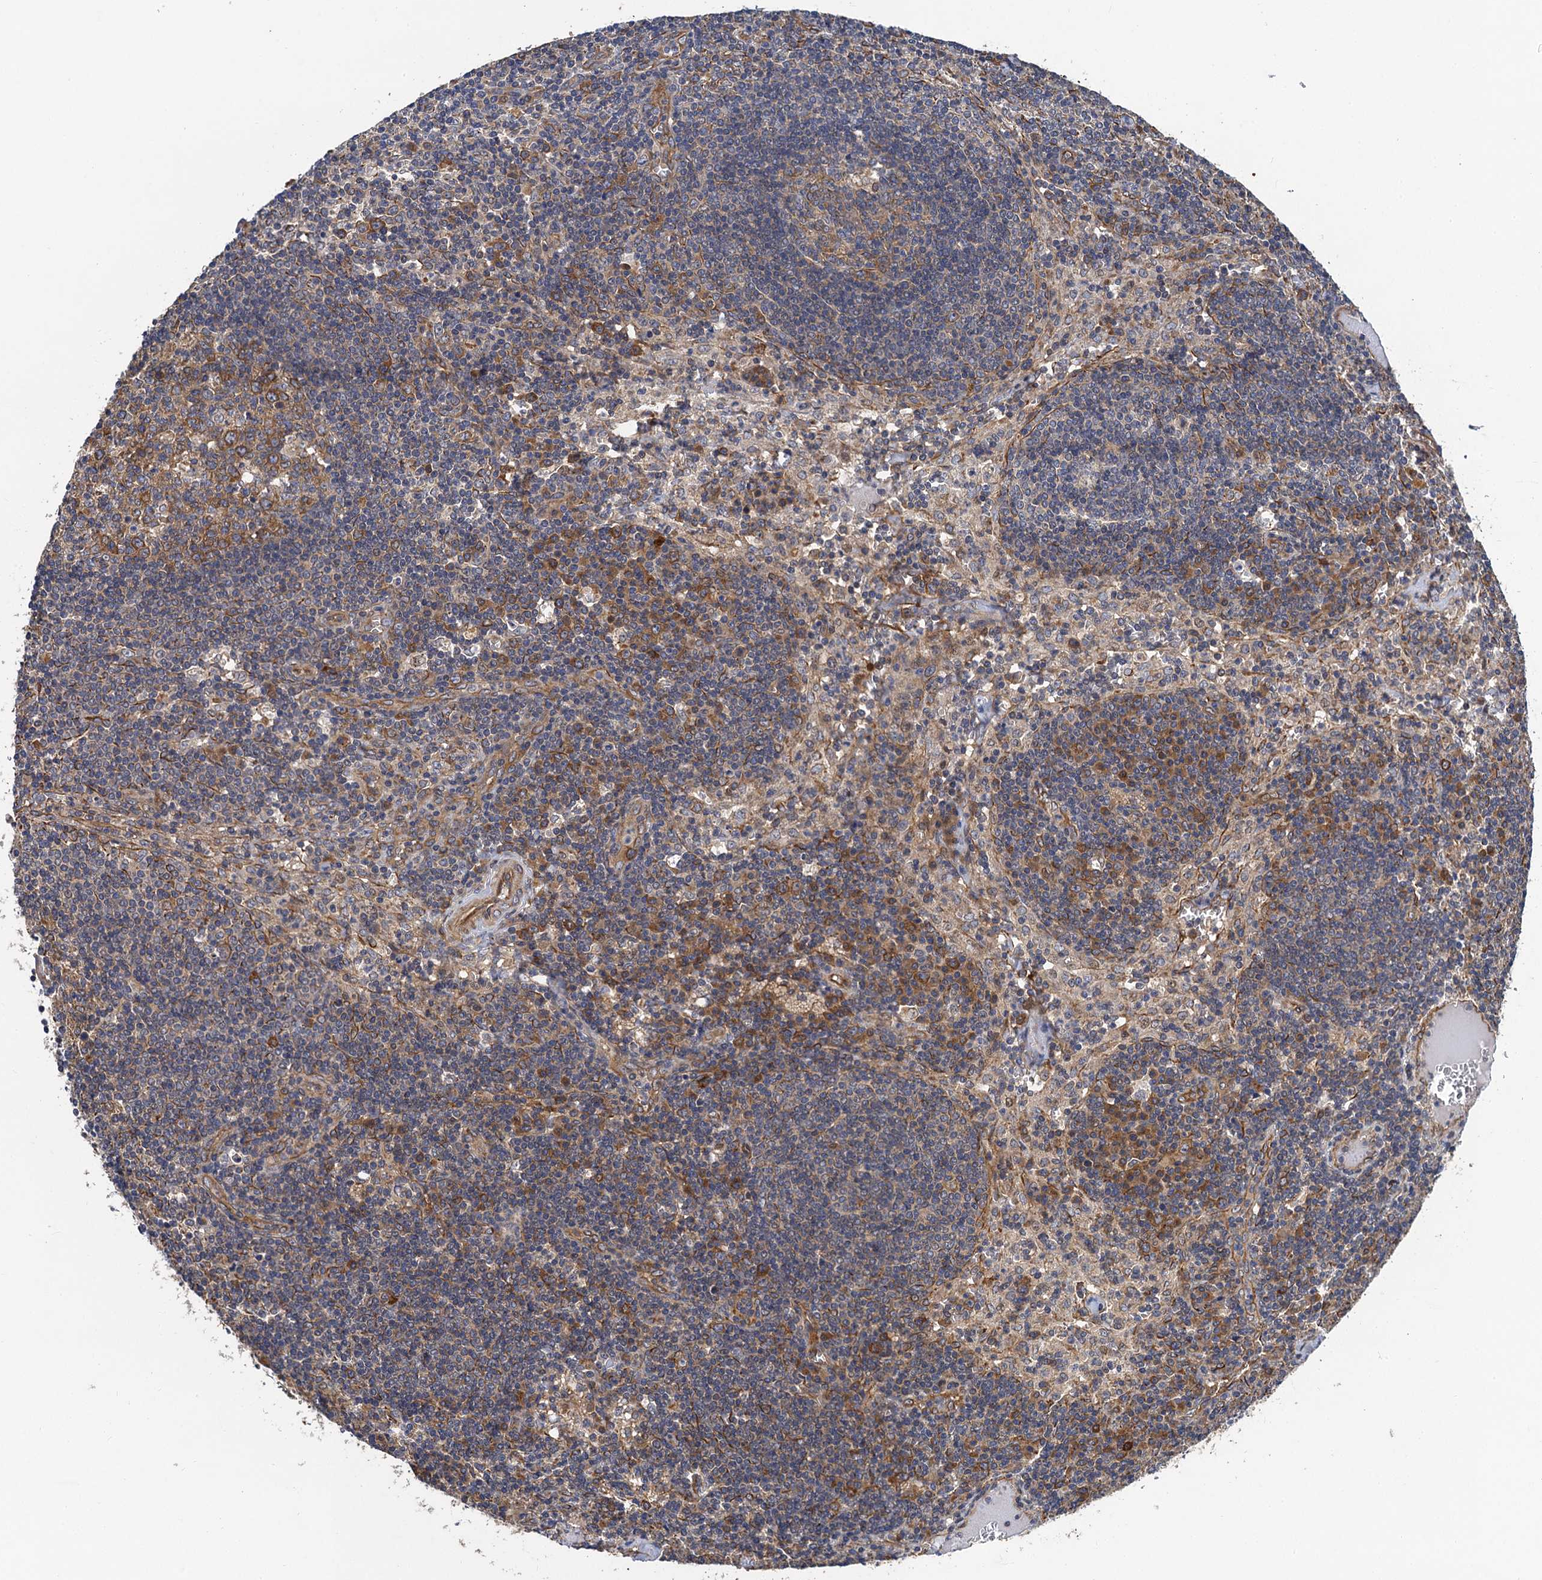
{"staining": {"intensity": "moderate", "quantity": "25%-75%", "location": "cytoplasmic/membranous"}, "tissue": "lymph node", "cell_type": "Germinal center cells", "image_type": "normal", "snomed": [{"axis": "morphology", "description": "Normal tissue, NOS"}, {"axis": "topography", "description": "Lymph node"}], "caption": "This photomicrograph shows benign lymph node stained with immunohistochemistry (IHC) to label a protein in brown. The cytoplasmic/membranous of germinal center cells show moderate positivity for the protein. Nuclei are counter-stained blue.", "gene": "PJA2", "patient": {"sex": "male", "age": 58}}